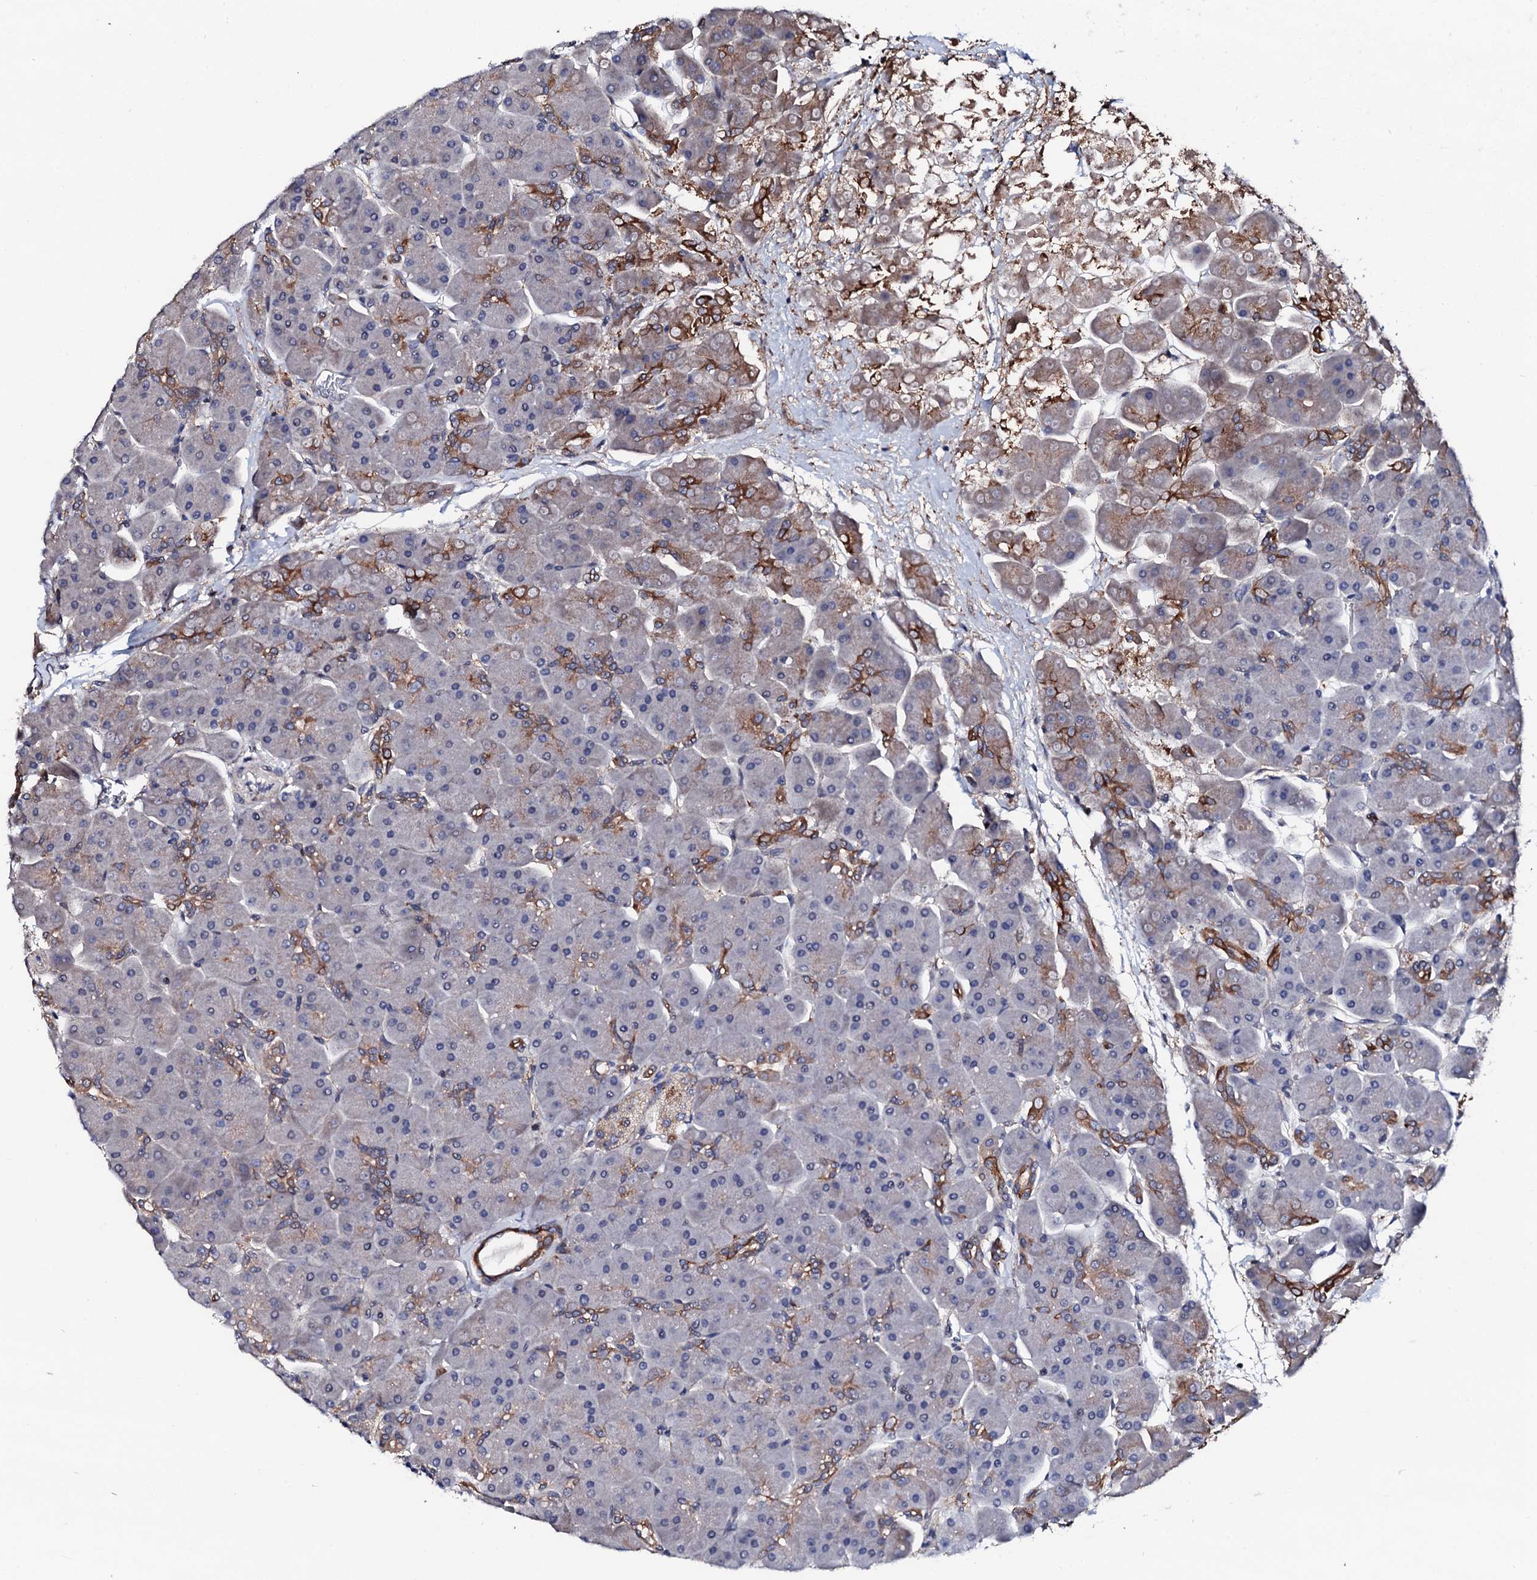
{"staining": {"intensity": "moderate", "quantity": "25%-75%", "location": "cytoplasmic/membranous"}, "tissue": "pancreas", "cell_type": "Exocrine glandular cells", "image_type": "normal", "snomed": [{"axis": "morphology", "description": "Normal tissue, NOS"}, {"axis": "topography", "description": "Pancreas"}], "caption": "Moderate cytoplasmic/membranous protein expression is seen in approximately 25%-75% of exocrine glandular cells in pancreas. (DAB IHC, brown staining for protein, blue staining for nuclei).", "gene": "EDC3", "patient": {"sex": "male", "age": 66}}